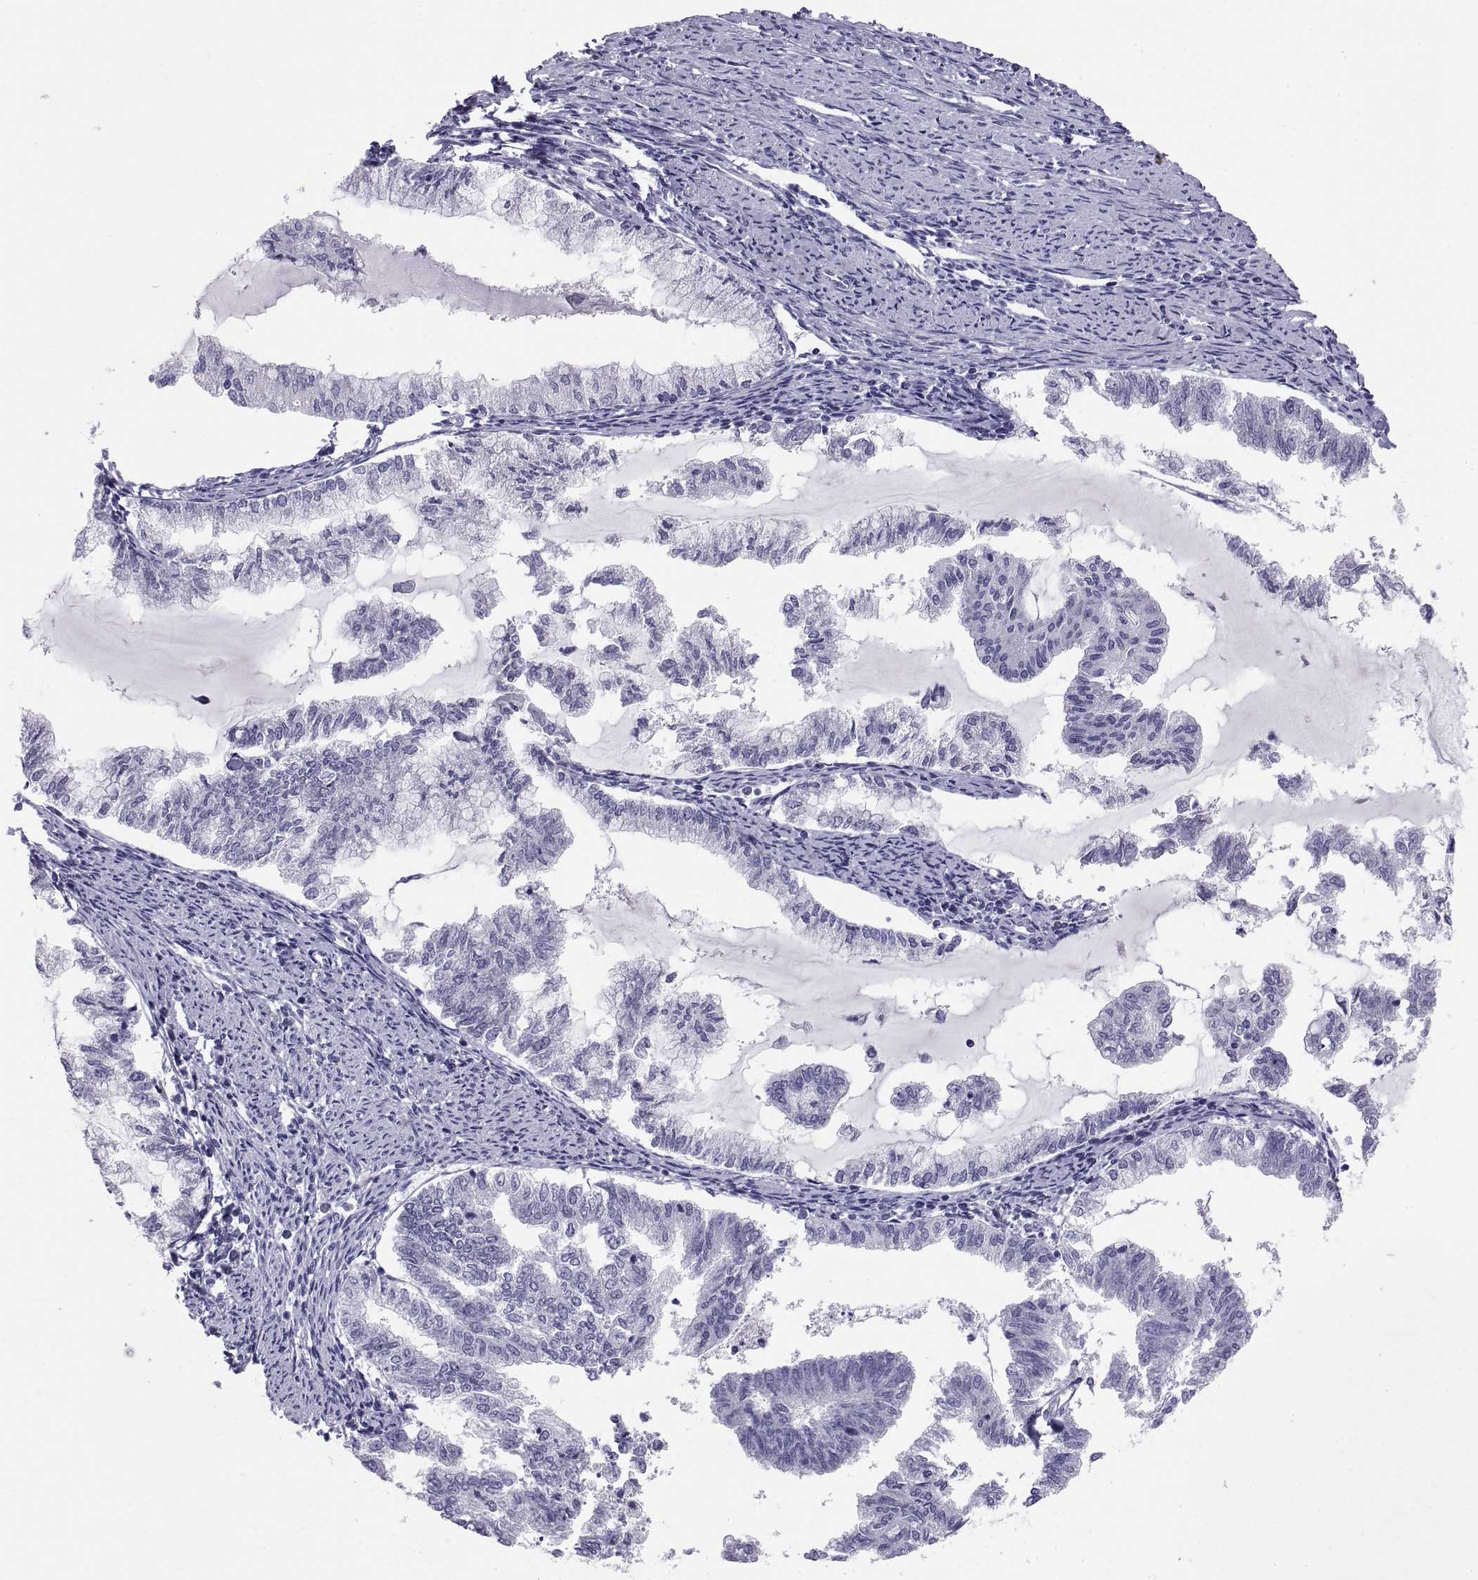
{"staining": {"intensity": "negative", "quantity": "none", "location": "none"}, "tissue": "endometrial cancer", "cell_type": "Tumor cells", "image_type": "cancer", "snomed": [{"axis": "morphology", "description": "Adenocarcinoma, NOS"}, {"axis": "topography", "description": "Endometrium"}], "caption": "A high-resolution image shows immunohistochemistry (IHC) staining of endometrial adenocarcinoma, which shows no significant staining in tumor cells.", "gene": "TEX13A", "patient": {"sex": "female", "age": 79}}